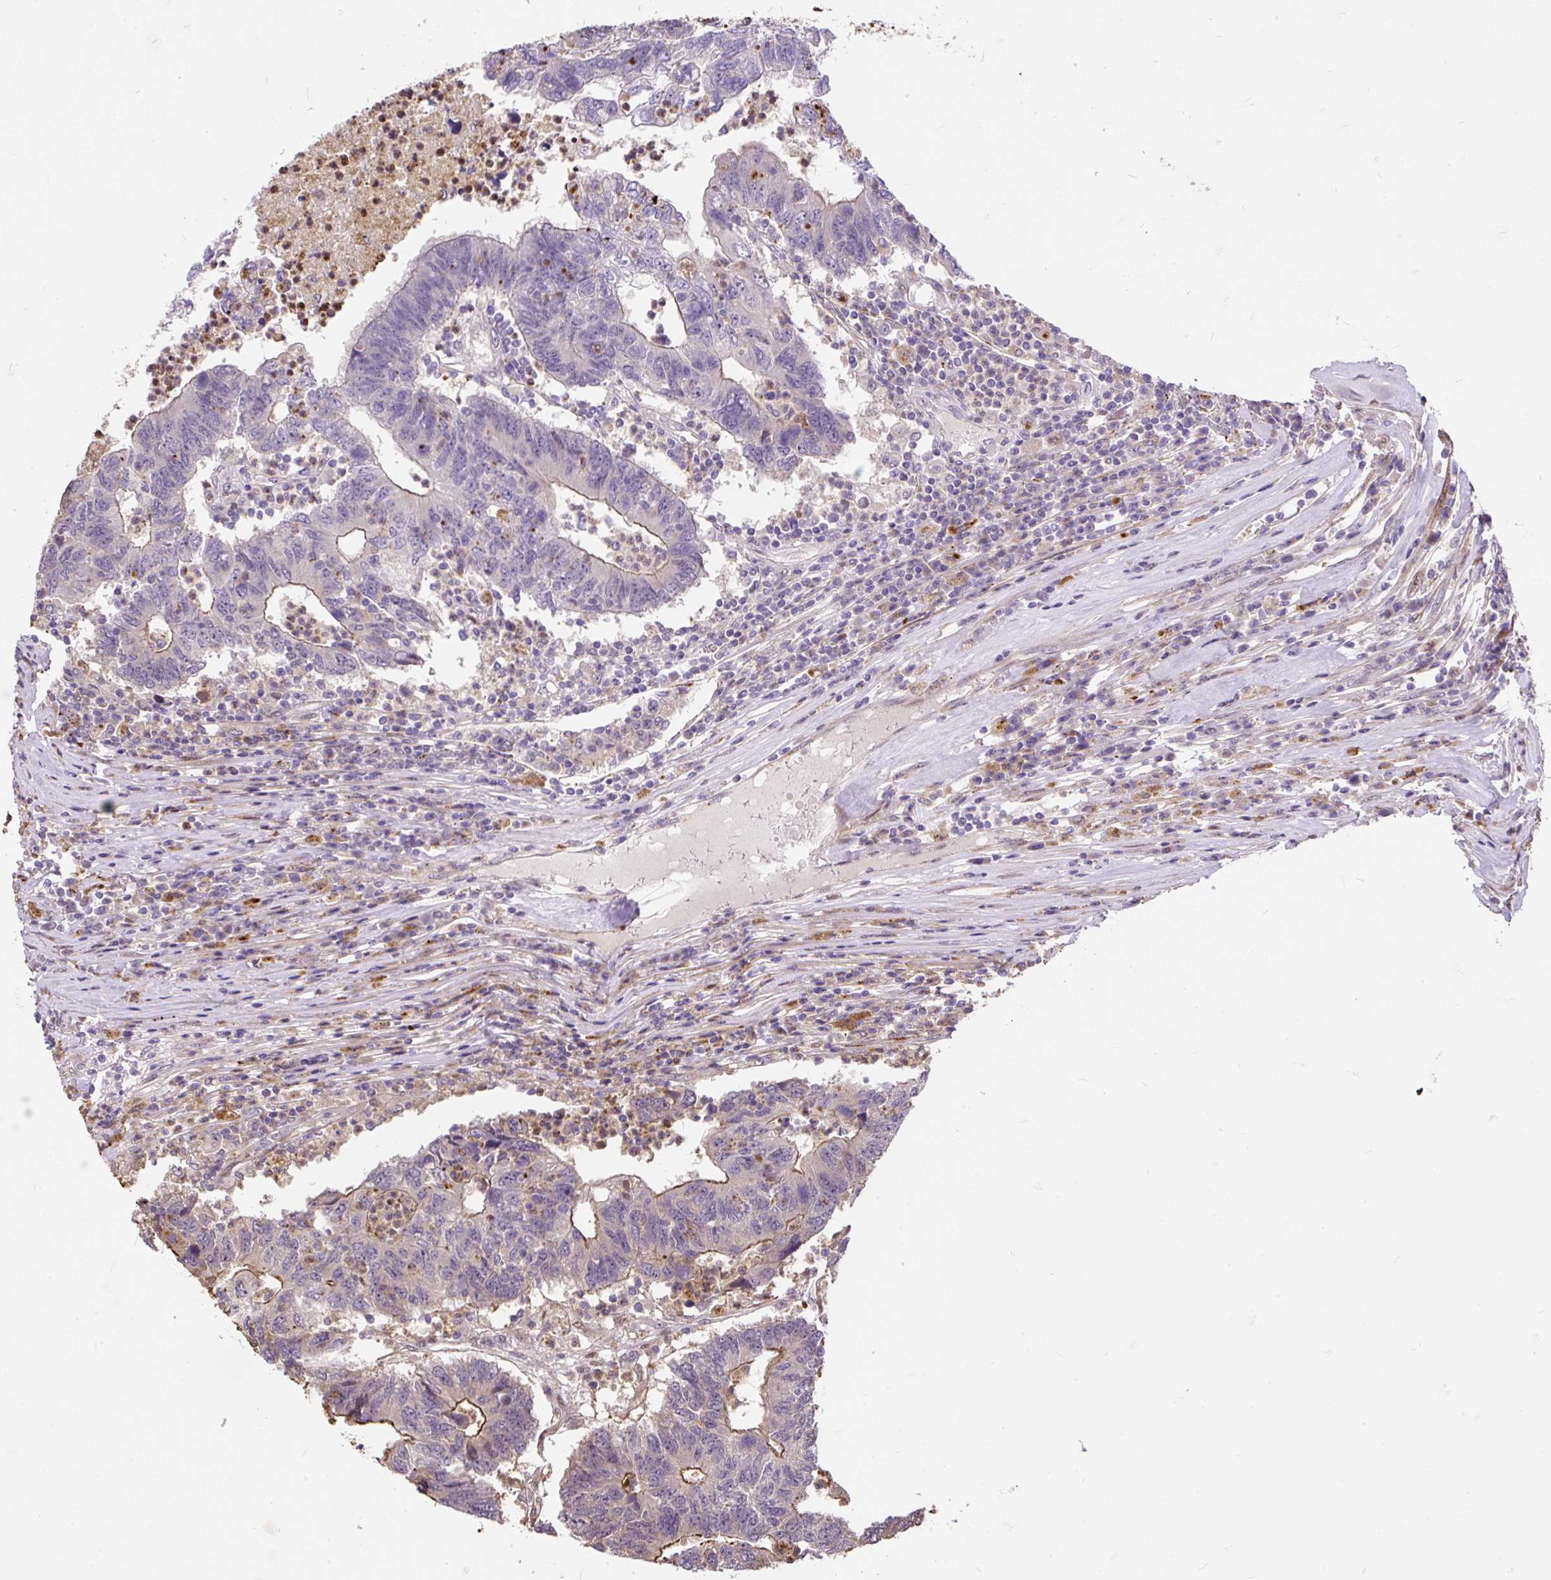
{"staining": {"intensity": "moderate", "quantity": "<25%", "location": "cytoplasmic/membranous"}, "tissue": "colorectal cancer", "cell_type": "Tumor cells", "image_type": "cancer", "snomed": [{"axis": "morphology", "description": "Adenocarcinoma, NOS"}, {"axis": "topography", "description": "Colon"}], "caption": "Human adenocarcinoma (colorectal) stained for a protein (brown) shows moderate cytoplasmic/membranous positive staining in approximately <25% of tumor cells.", "gene": "PUS7L", "patient": {"sex": "female", "age": 48}}